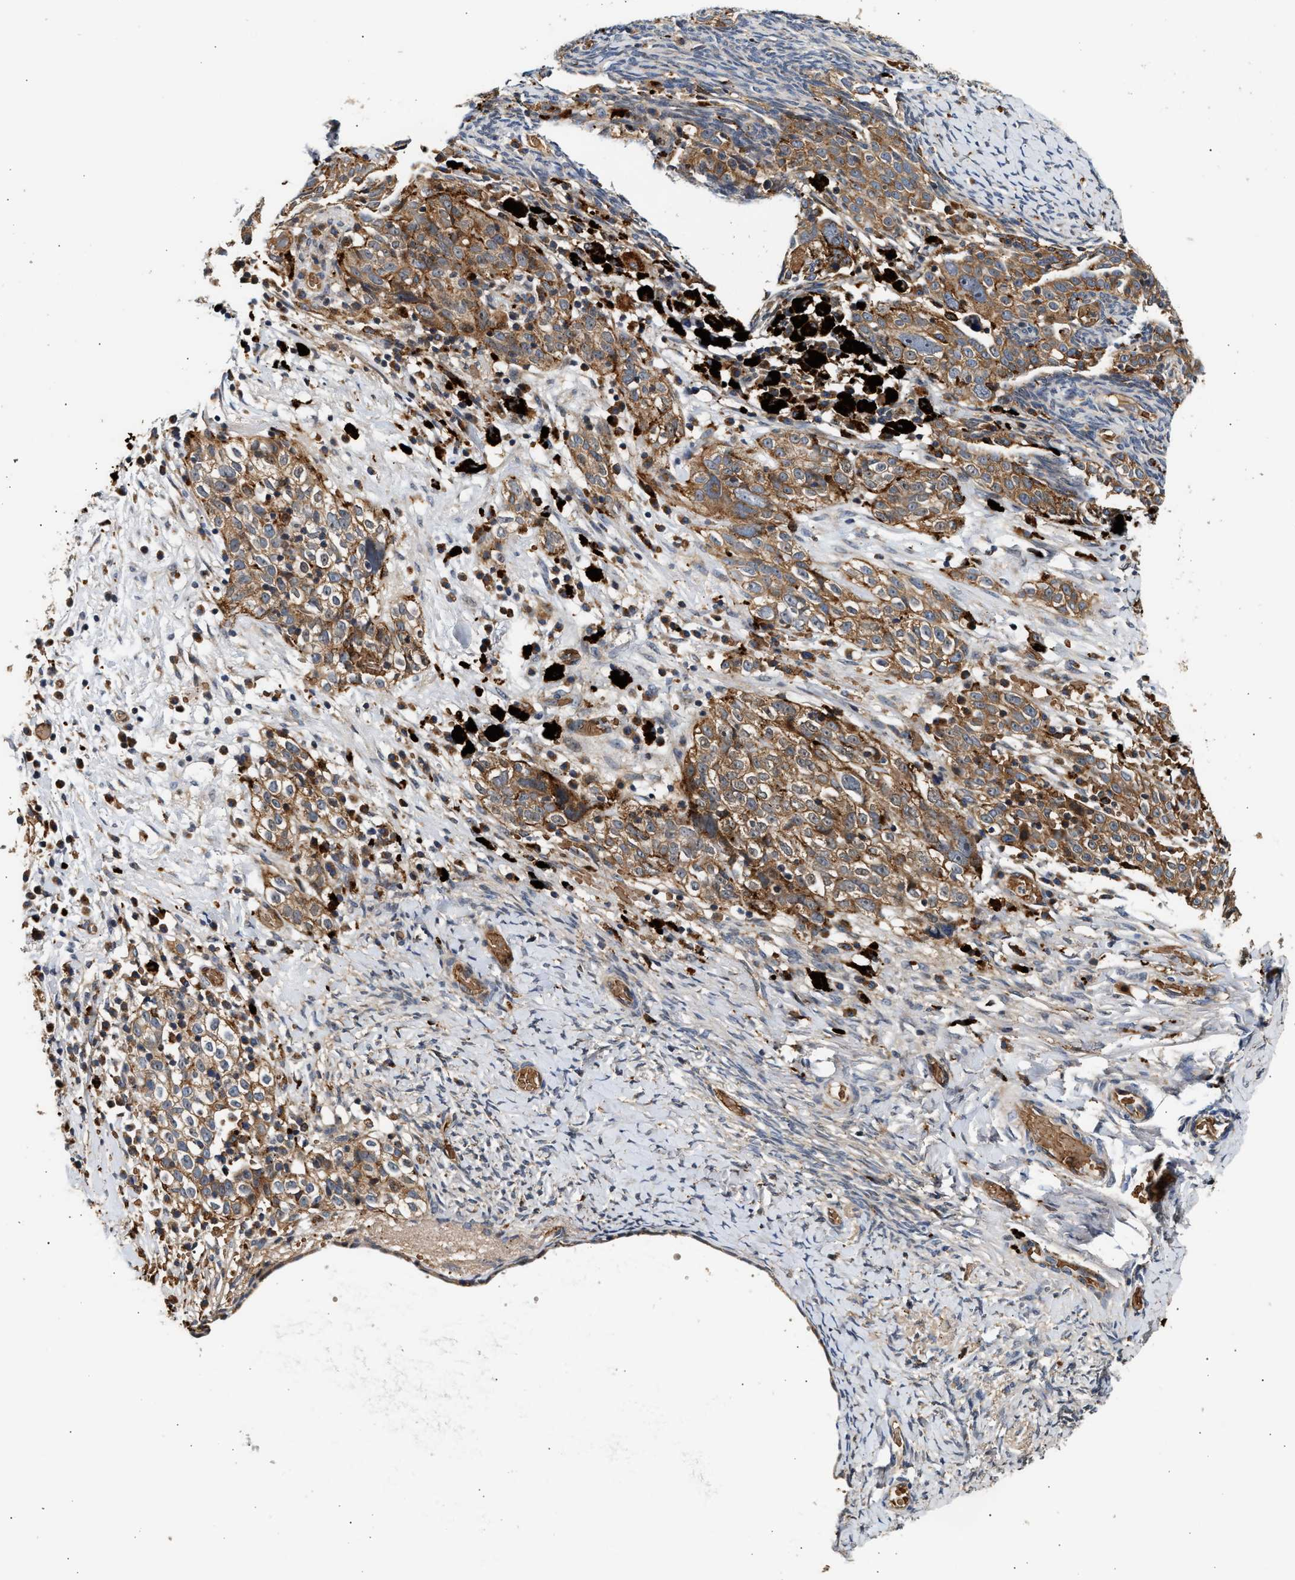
{"staining": {"intensity": "moderate", "quantity": ">75%", "location": "cytoplasmic/membranous"}, "tissue": "ovarian cancer", "cell_type": "Tumor cells", "image_type": "cancer", "snomed": [{"axis": "morphology", "description": "Normal tissue, NOS"}, {"axis": "morphology", "description": "Cystadenocarcinoma, serous, NOS"}, {"axis": "topography", "description": "Ovary"}], "caption": "An immunohistochemistry (IHC) micrograph of neoplastic tissue is shown. Protein staining in brown highlights moderate cytoplasmic/membranous positivity in ovarian cancer (serous cystadenocarcinoma) within tumor cells.", "gene": "PLD3", "patient": {"sex": "female", "age": 62}}